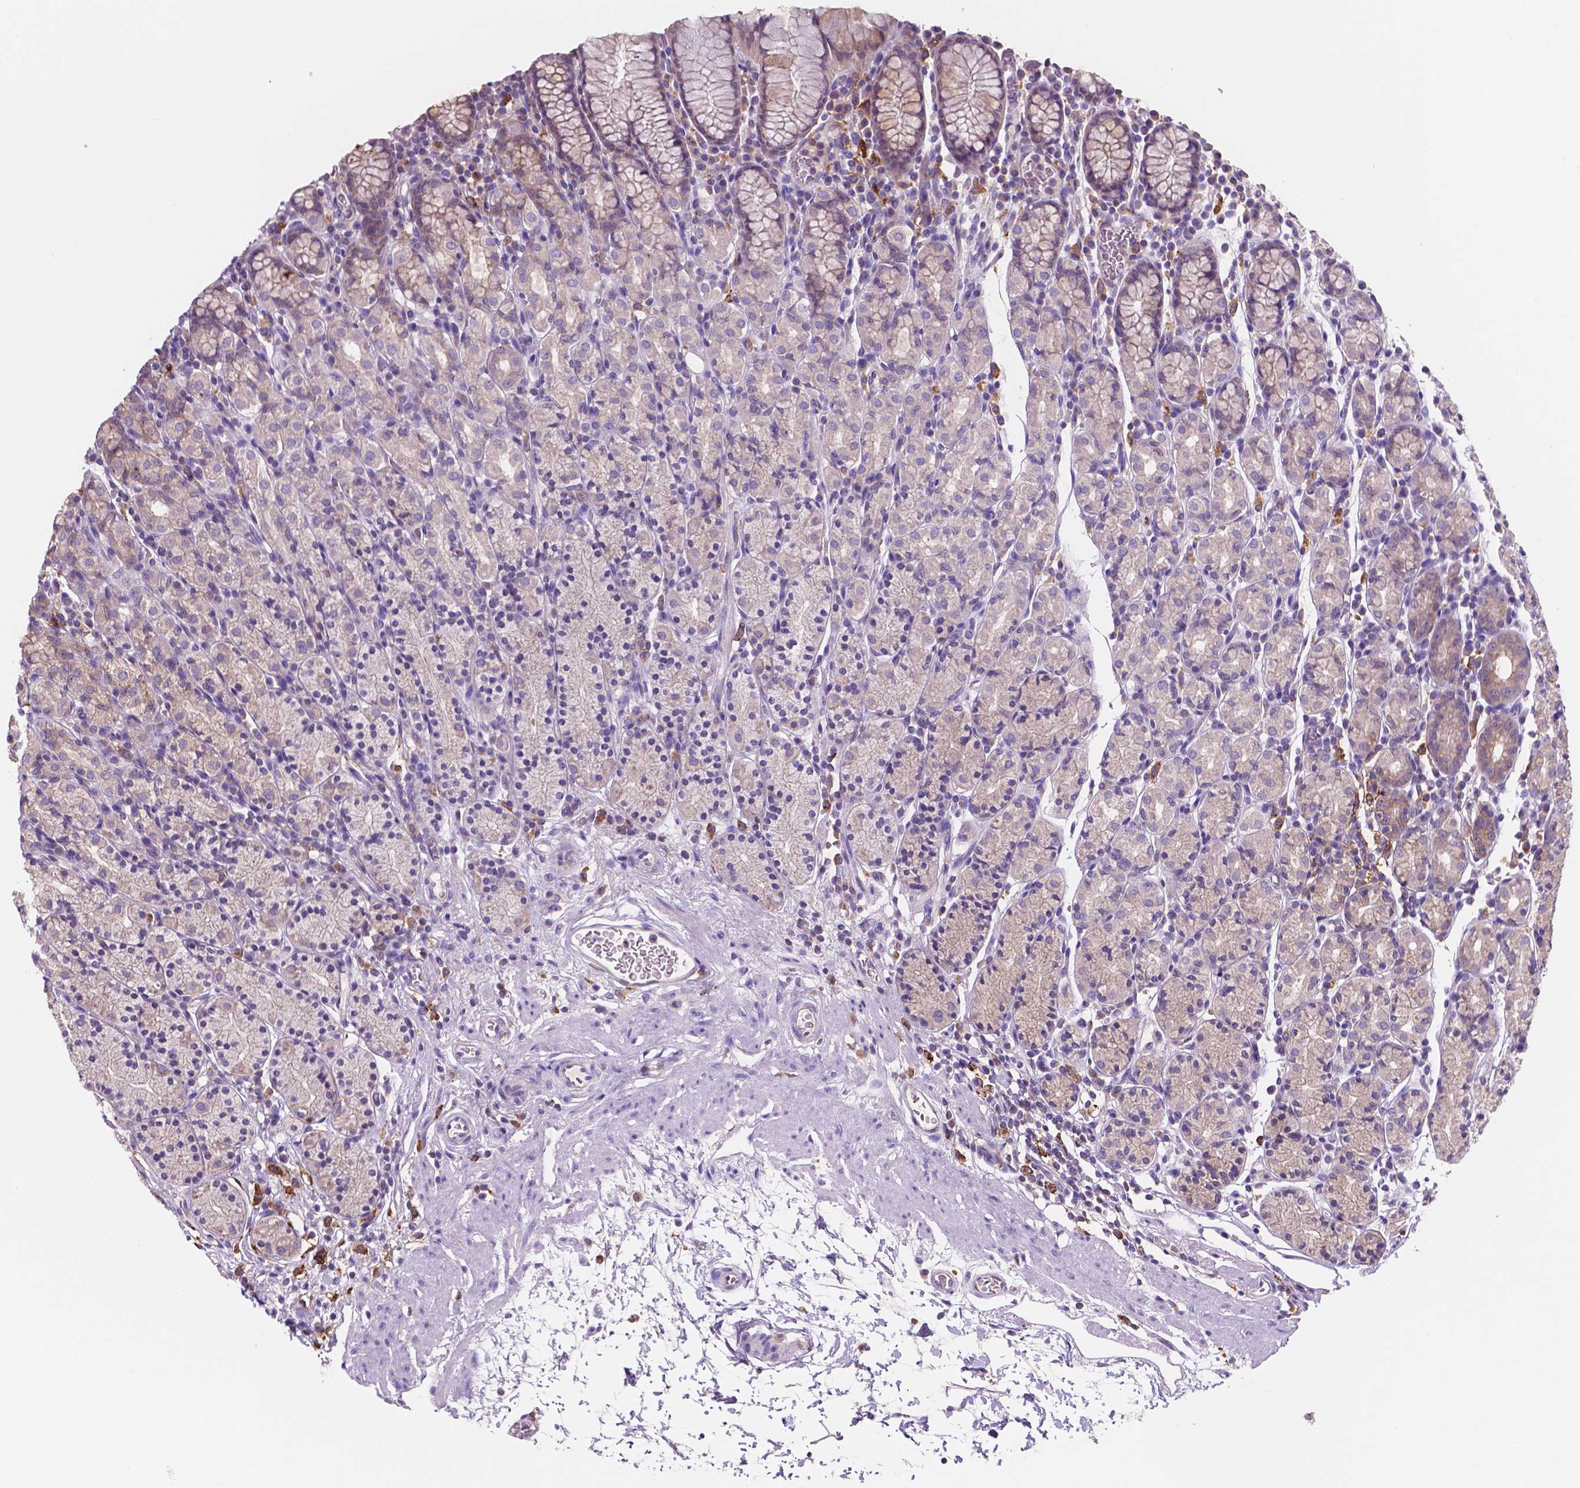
{"staining": {"intensity": "weak", "quantity": "25%-75%", "location": "cytoplasmic/membranous"}, "tissue": "stomach", "cell_type": "Glandular cells", "image_type": "normal", "snomed": [{"axis": "morphology", "description": "Normal tissue, NOS"}, {"axis": "topography", "description": "Stomach, upper"}, {"axis": "topography", "description": "Stomach"}], "caption": "Immunohistochemical staining of benign human stomach shows weak cytoplasmic/membranous protein expression in about 25%-75% of glandular cells. (DAB (3,3'-diaminobenzidine) = brown stain, brightfield microscopy at high magnification).", "gene": "MKRN2OS", "patient": {"sex": "male", "age": 62}}